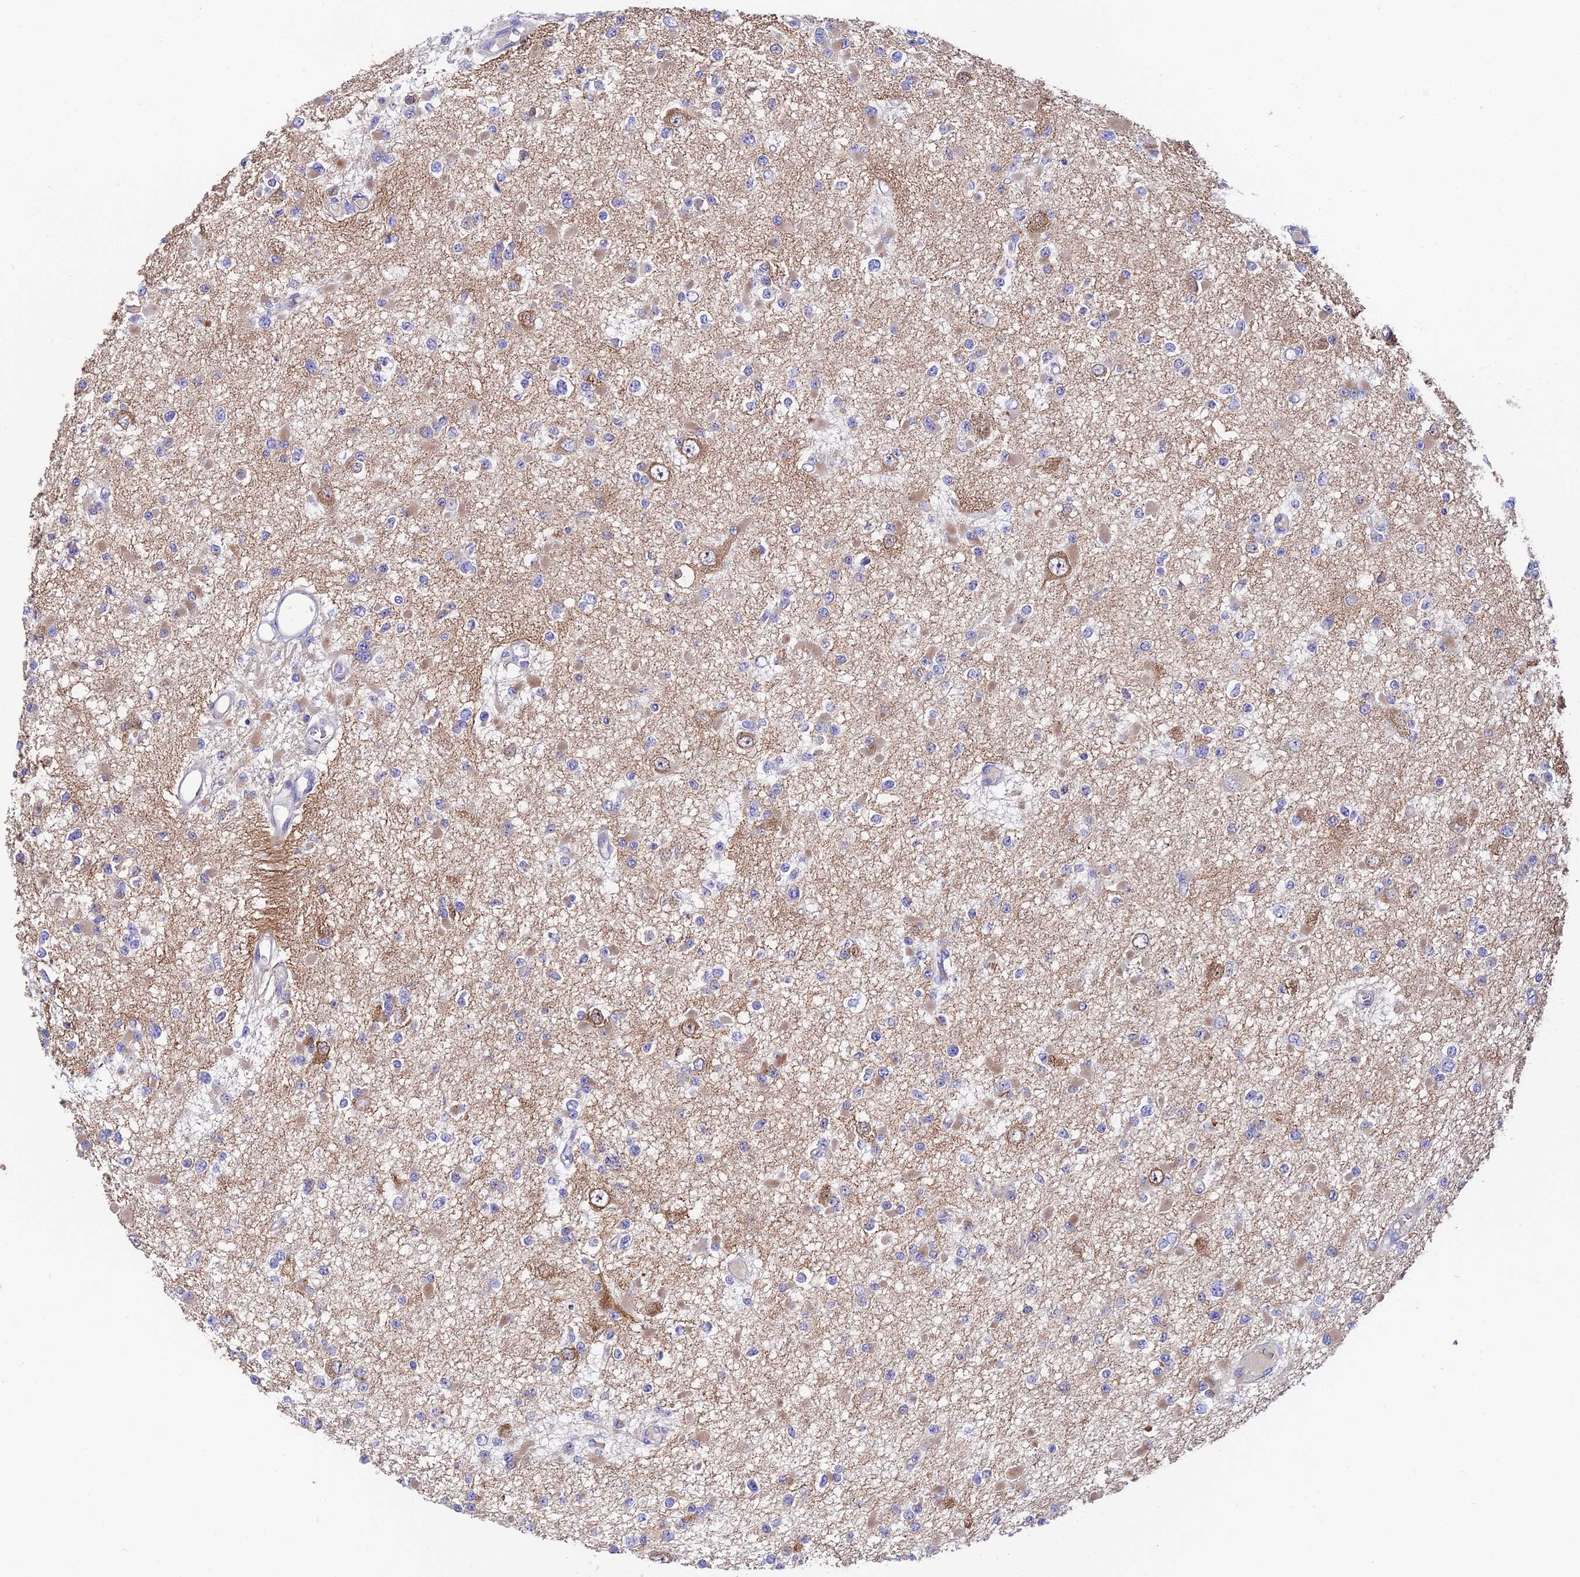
{"staining": {"intensity": "weak", "quantity": "25%-75%", "location": "cytoplasmic/membranous"}, "tissue": "glioma", "cell_type": "Tumor cells", "image_type": "cancer", "snomed": [{"axis": "morphology", "description": "Glioma, malignant, Low grade"}, {"axis": "topography", "description": "Brain"}], "caption": "Tumor cells display weak cytoplasmic/membranous staining in approximately 25%-75% of cells in glioma. Using DAB (3,3'-diaminobenzidine) (brown) and hematoxylin (blue) stains, captured at high magnification using brightfield microscopy.", "gene": "DUSP29", "patient": {"sex": "female", "age": 22}}